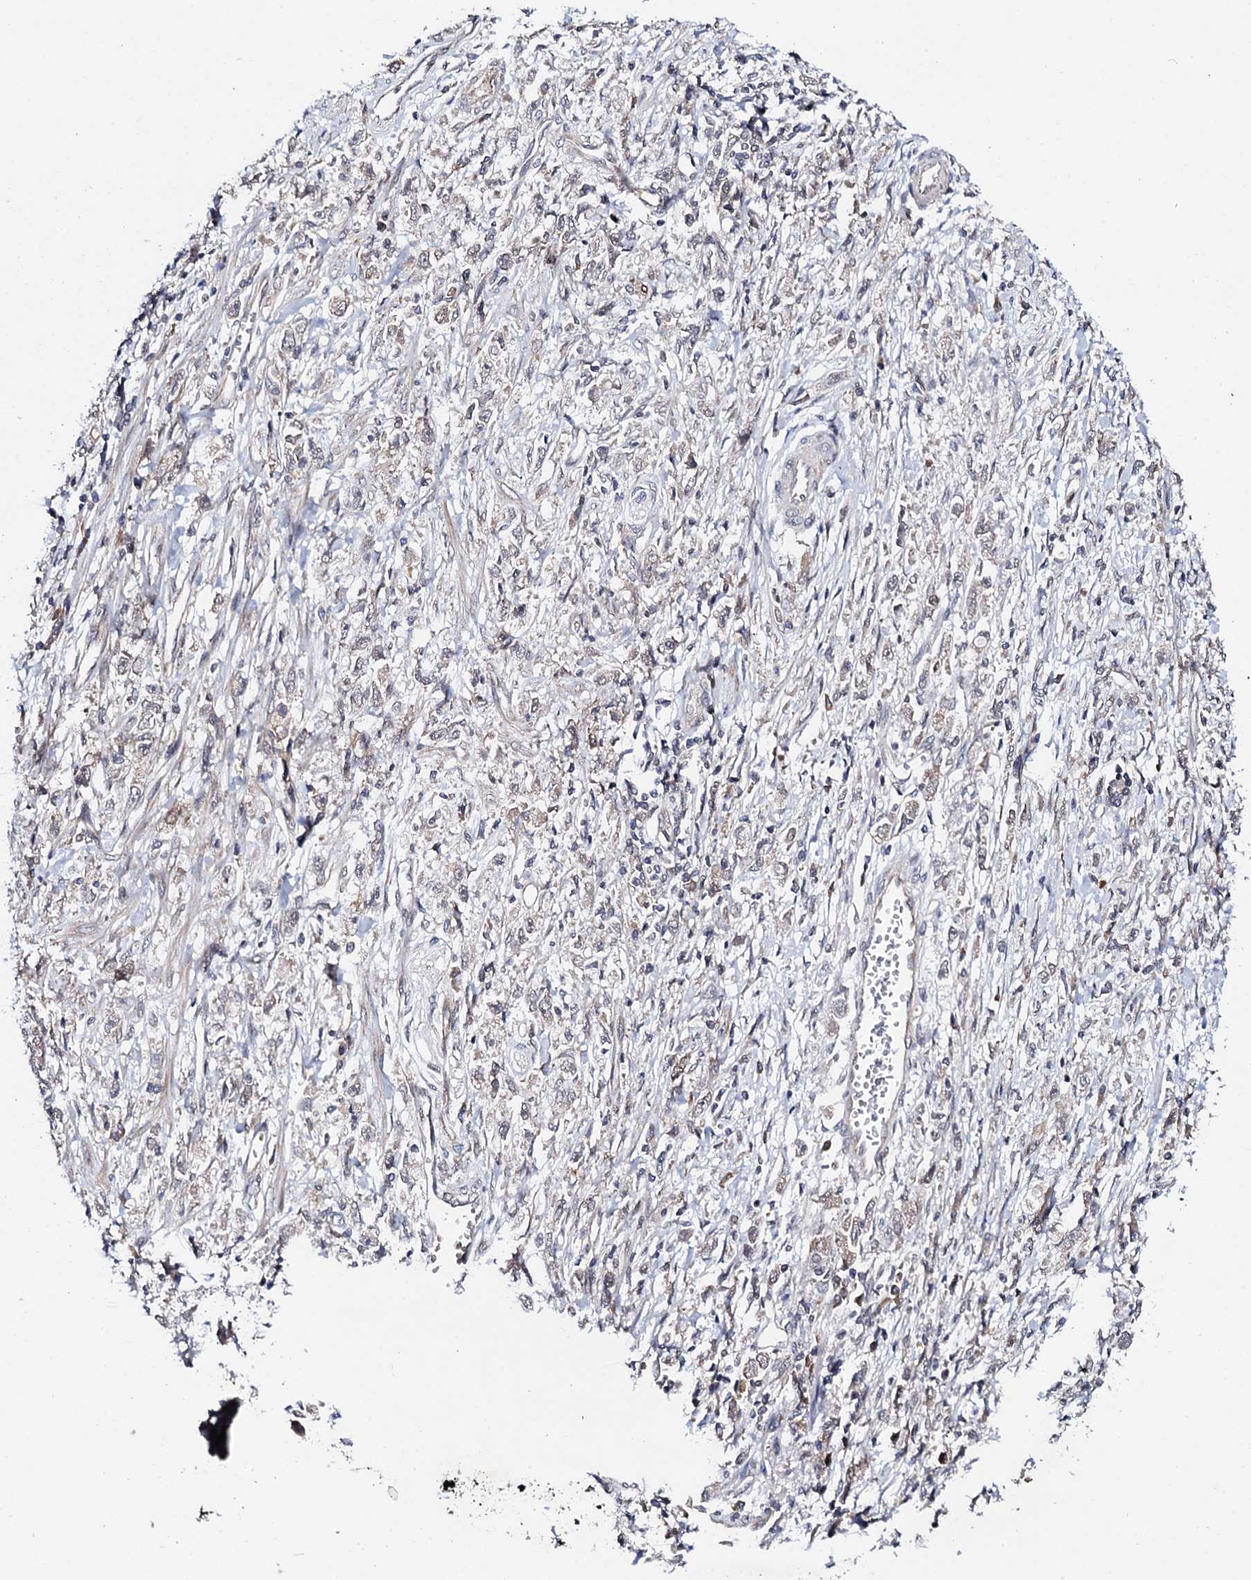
{"staining": {"intensity": "negative", "quantity": "none", "location": "none"}, "tissue": "stomach cancer", "cell_type": "Tumor cells", "image_type": "cancer", "snomed": [{"axis": "morphology", "description": "Adenocarcinoma, NOS"}, {"axis": "topography", "description": "Stomach"}], "caption": "Immunohistochemistry micrograph of human adenocarcinoma (stomach) stained for a protein (brown), which demonstrates no staining in tumor cells. (DAB (3,3'-diaminobenzidine) immunohistochemistry (IHC) with hematoxylin counter stain).", "gene": "FAM111A", "patient": {"sex": "female", "age": 59}}